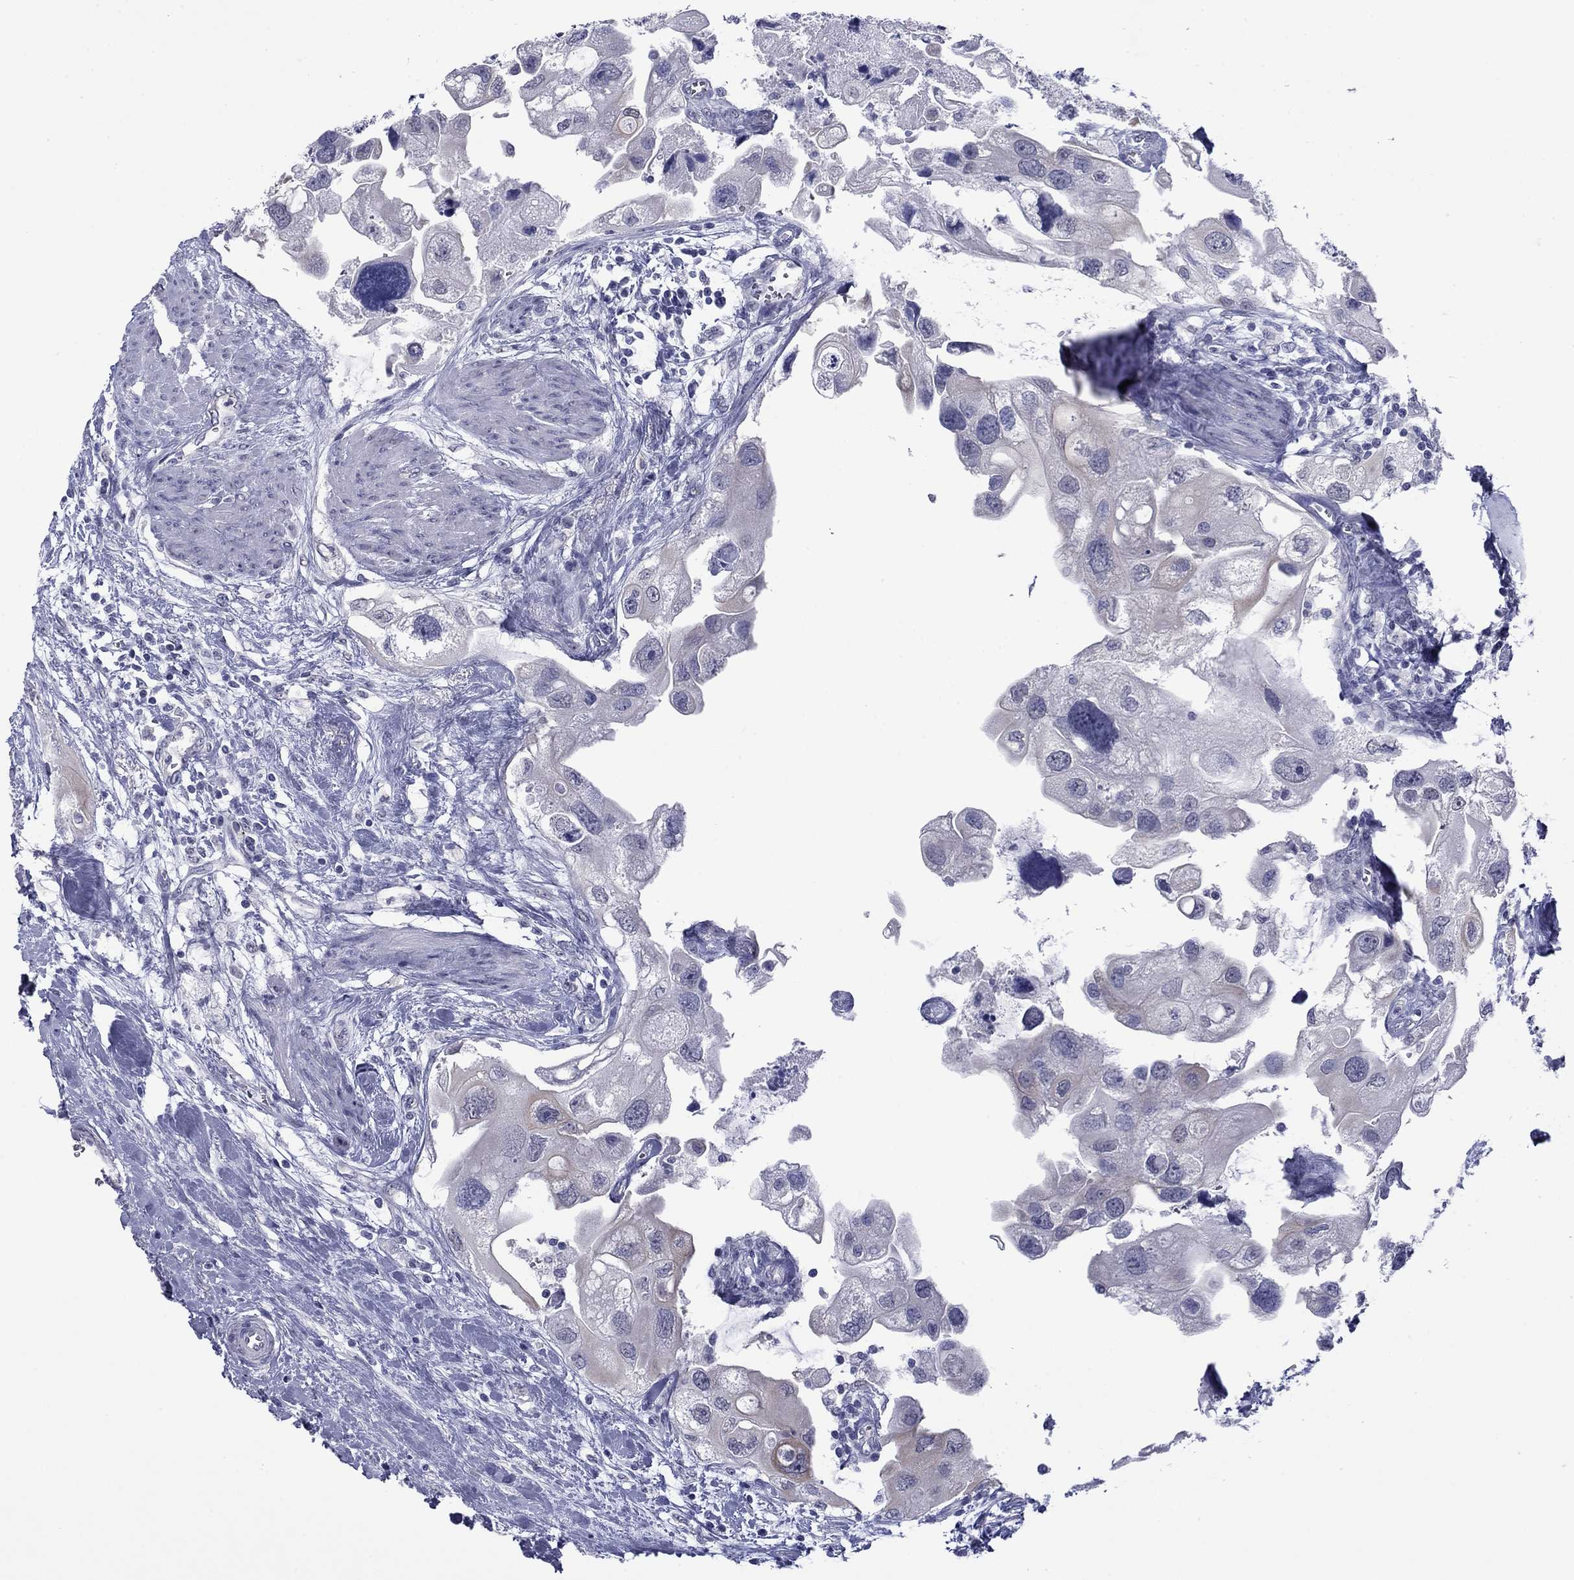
{"staining": {"intensity": "negative", "quantity": "none", "location": "none"}, "tissue": "urothelial cancer", "cell_type": "Tumor cells", "image_type": "cancer", "snomed": [{"axis": "morphology", "description": "Urothelial carcinoma, High grade"}, {"axis": "topography", "description": "Urinary bladder"}], "caption": "IHC of human high-grade urothelial carcinoma shows no positivity in tumor cells. (DAB IHC visualized using brightfield microscopy, high magnification).", "gene": "HAO1", "patient": {"sex": "male", "age": 59}}